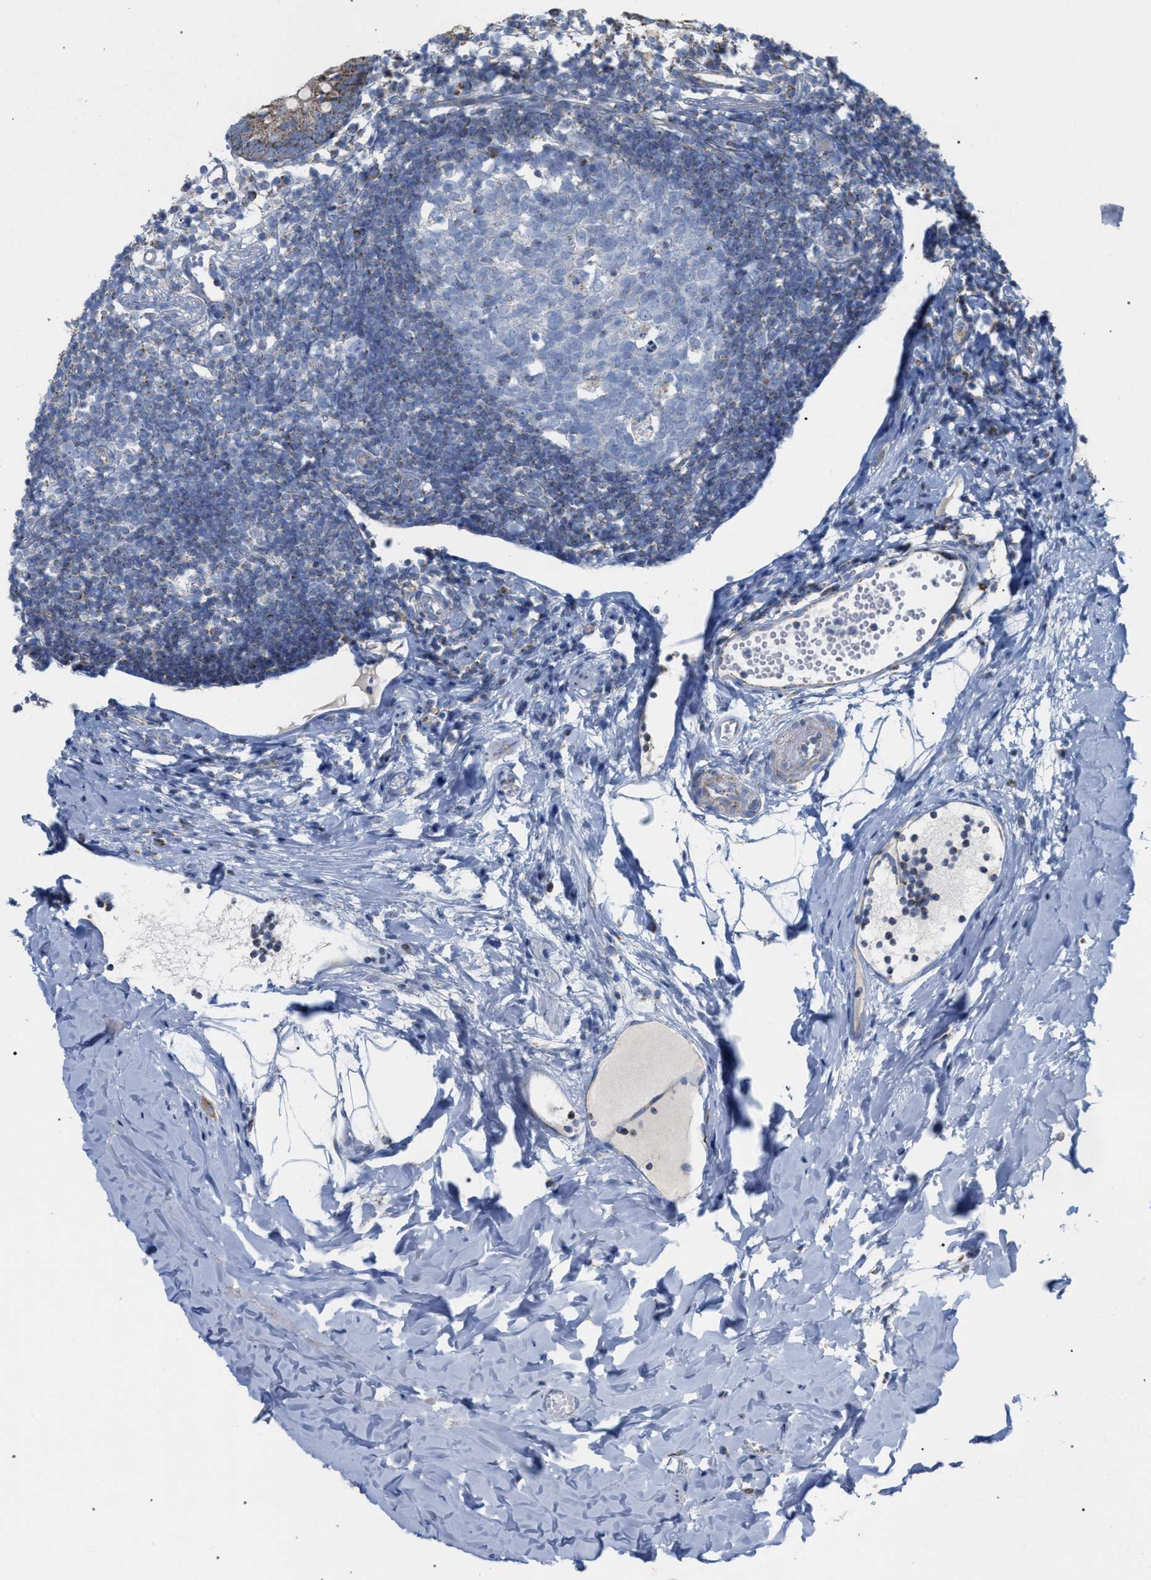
{"staining": {"intensity": "moderate", "quantity": ">75%", "location": "cytoplasmic/membranous"}, "tissue": "appendix", "cell_type": "Glandular cells", "image_type": "normal", "snomed": [{"axis": "morphology", "description": "Normal tissue, NOS"}, {"axis": "topography", "description": "Appendix"}], "caption": "DAB (3,3'-diaminobenzidine) immunohistochemical staining of unremarkable human appendix exhibits moderate cytoplasmic/membranous protein staining in approximately >75% of glandular cells. The staining was performed using DAB, with brown indicating positive protein expression. Nuclei are stained blue with hematoxylin.", "gene": "ECI2", "patient": {"sex": "female", "age": 20}}